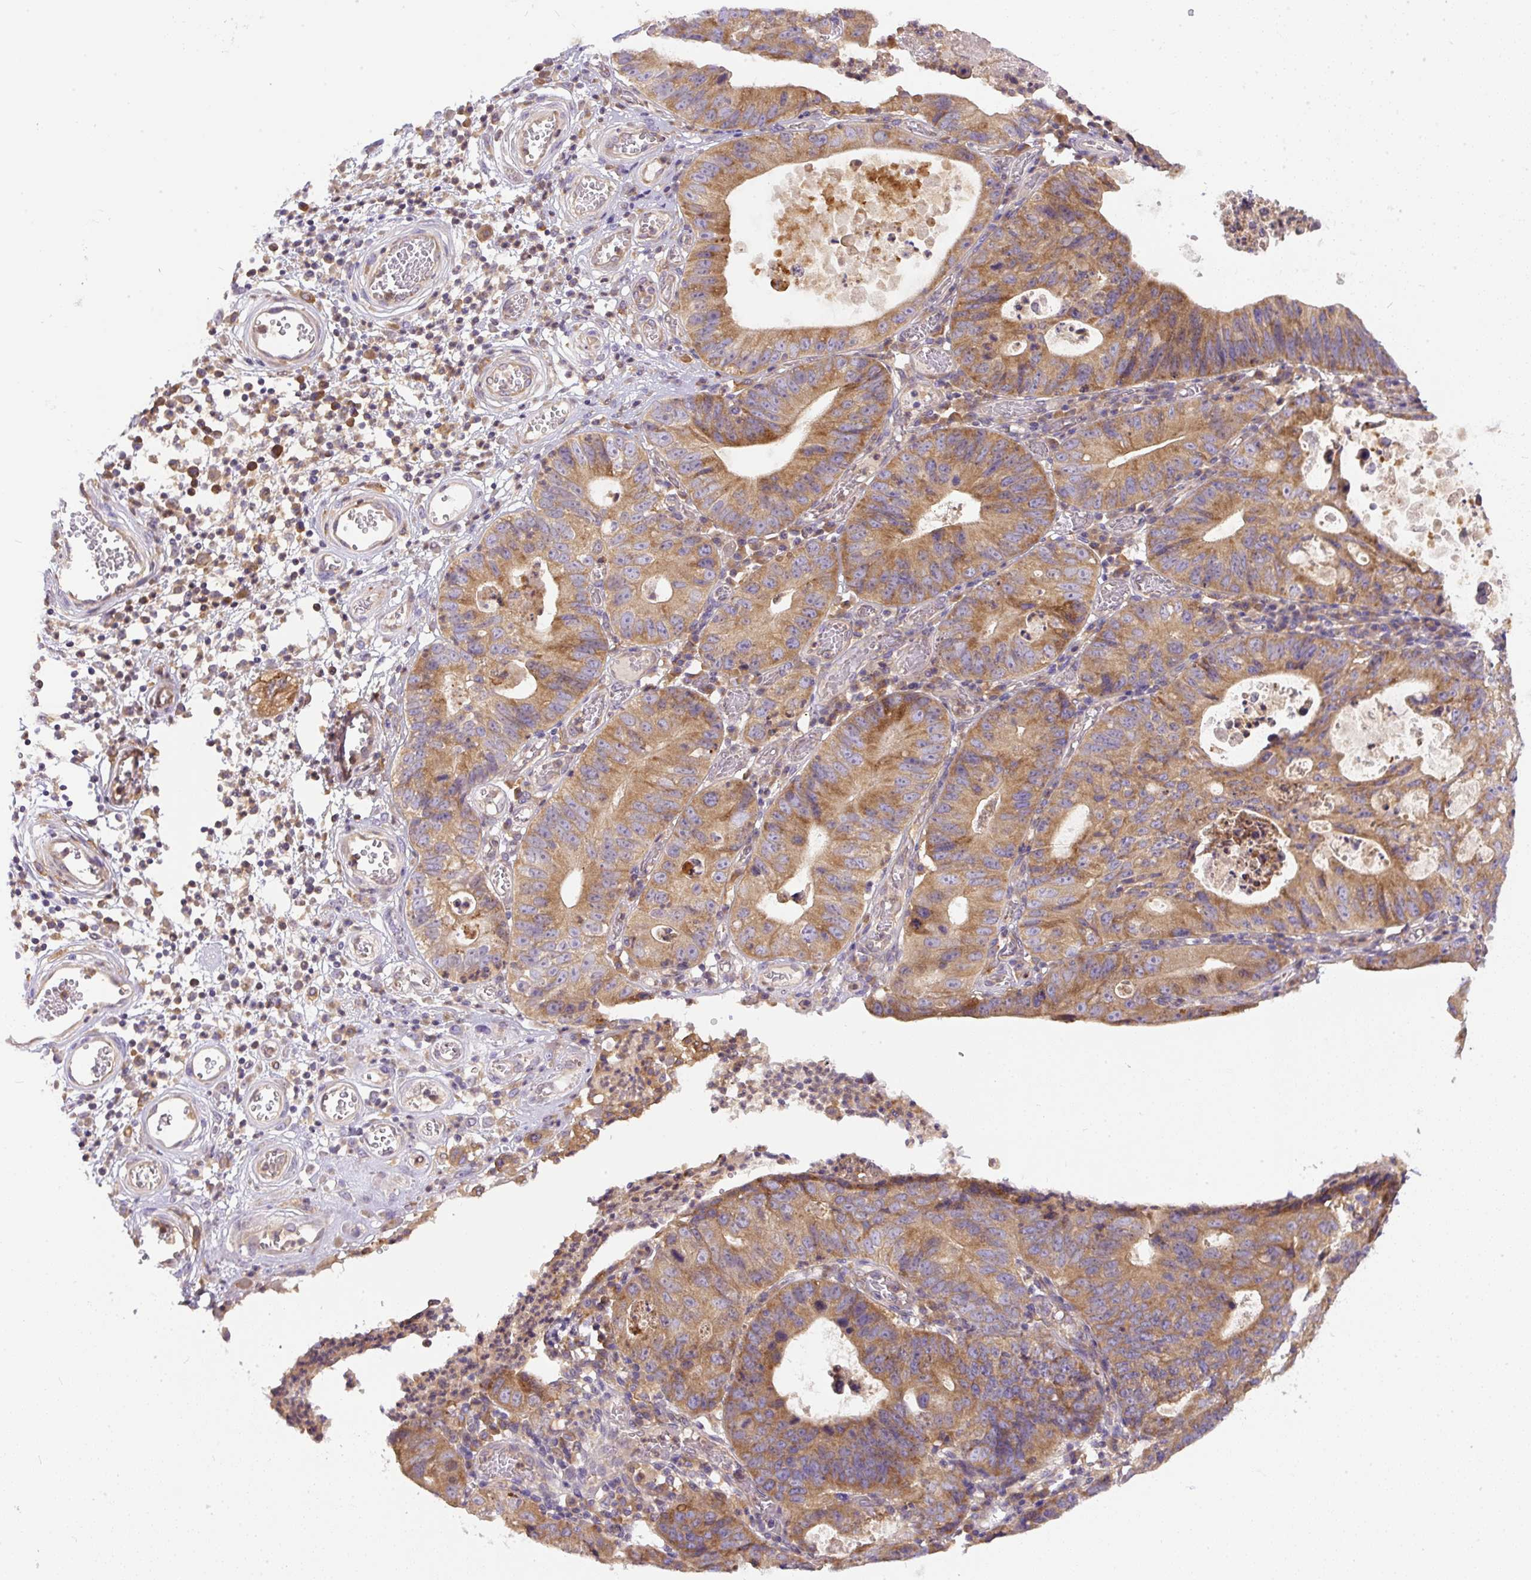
{"staining": {"intensity": "moderate", "quantity": ">75%", "location": "cytoplasmic/membranous"}, "tissue": "stomach cancer", "cell_type": "Tumor cells", "image_type": "cancer", "snomed": [{"axis": "morphology", "description": "Adenocarcinoma, NOS"}, {"axis": "topography", "description": "Stomach"}], "caption": "Tumor cells show moderate cytoplasmic/membranous expression in approximately >75% of cells in stomach adenocarcinoma.", "gene": "DAPK1", "patient": {"sex": "male", "age": 59}}